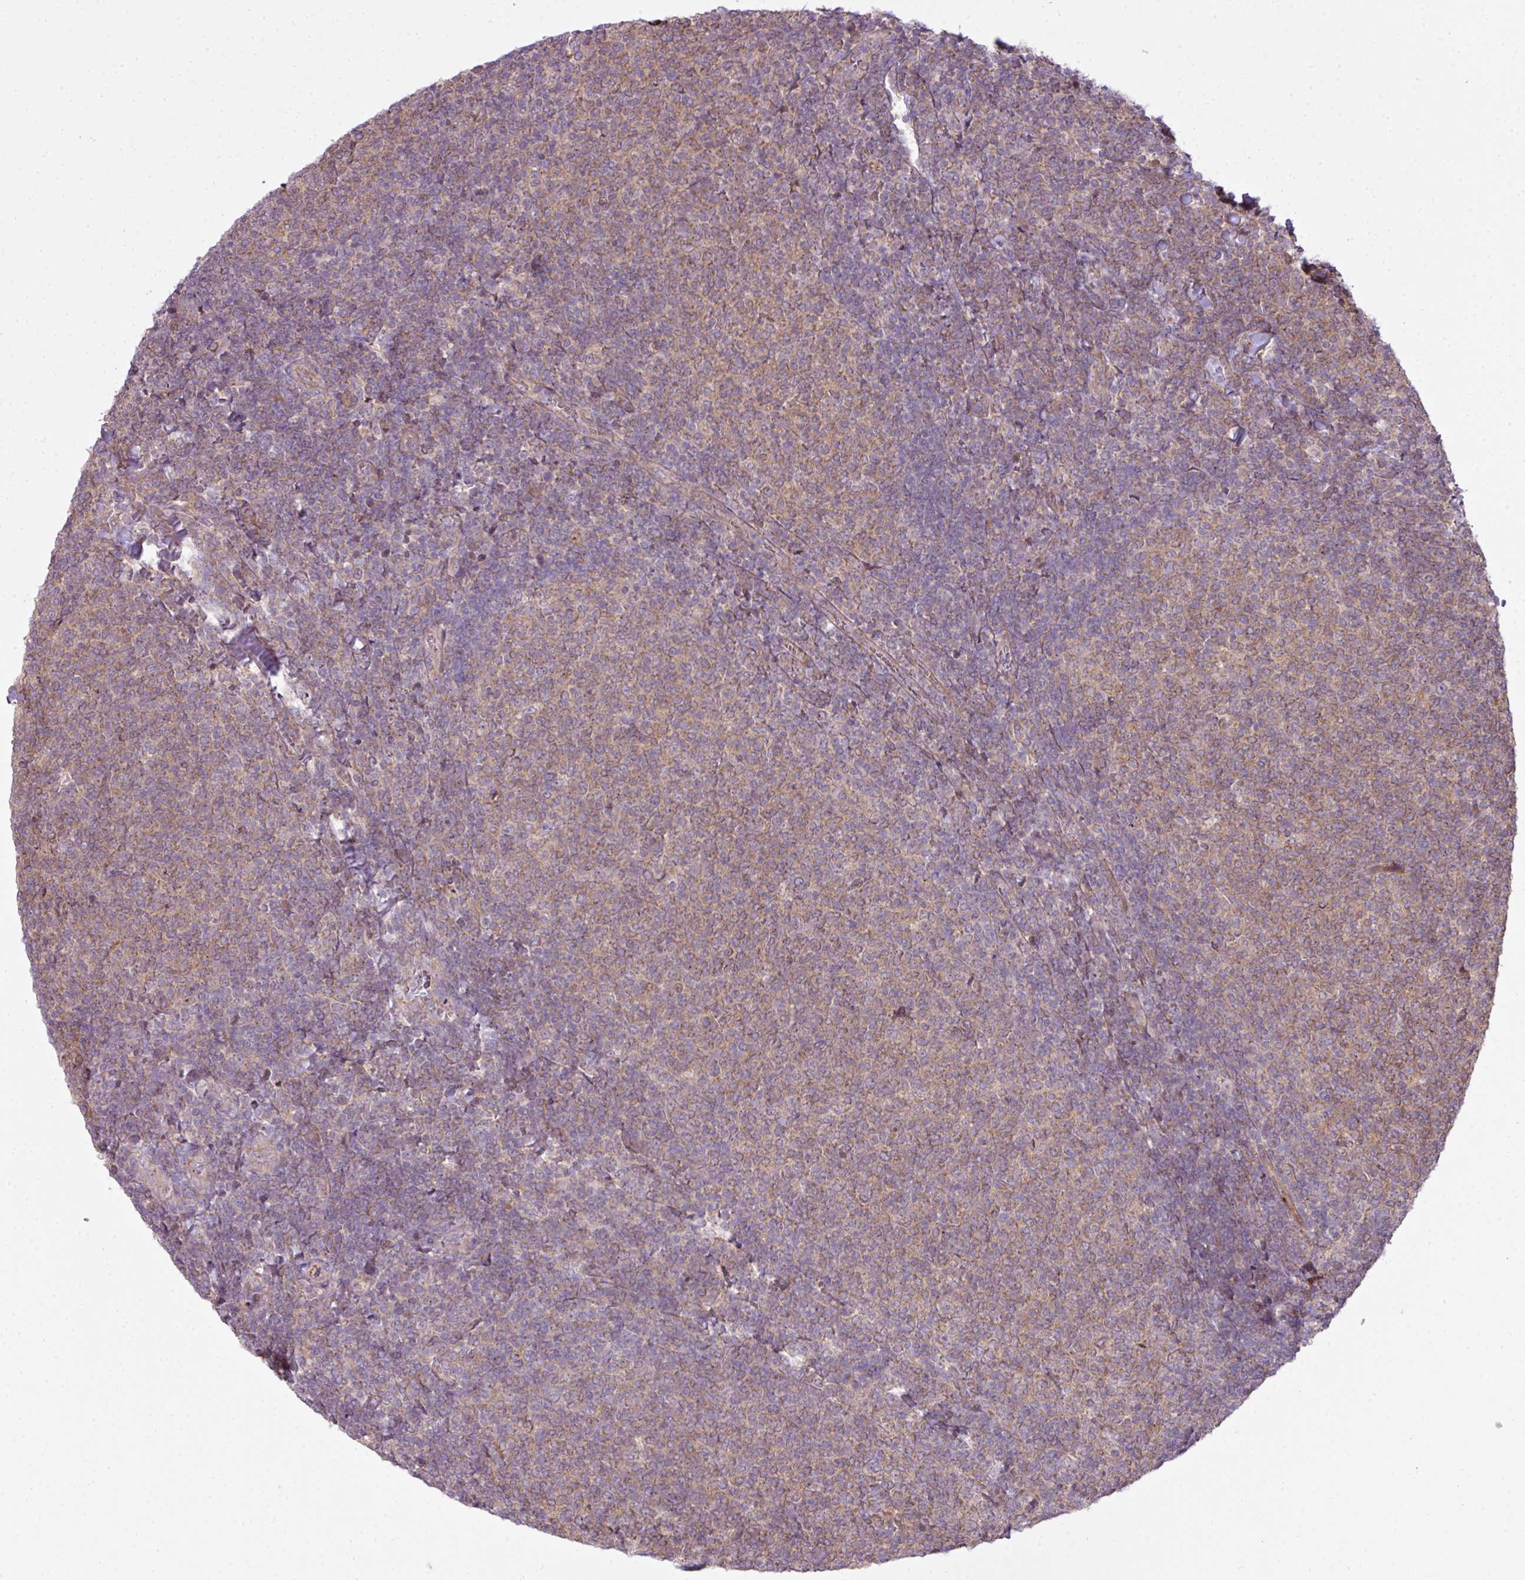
{"staining": {"intensity": "weak", "quantity": "25%-75%", "location": "cytoplasmic/membranous"}, "tissue": "lymphoma", "cell_type": "Tumor cells", "image_type": "cancer", "snomed": [{"axis": "morphology", "description": "Malignant lymphoma, non-Hodgkin's type, Low grade"}, {"axis": "topography", "description": "Lymph node"}], "caption": "A low amount of weak cytoplasmic/membranous positivity is identified in approximately 25%-75% of tumor cells in lymphoma tissue.", "gene": "COX18", "patient": {"sex": "male", "age": 52}}